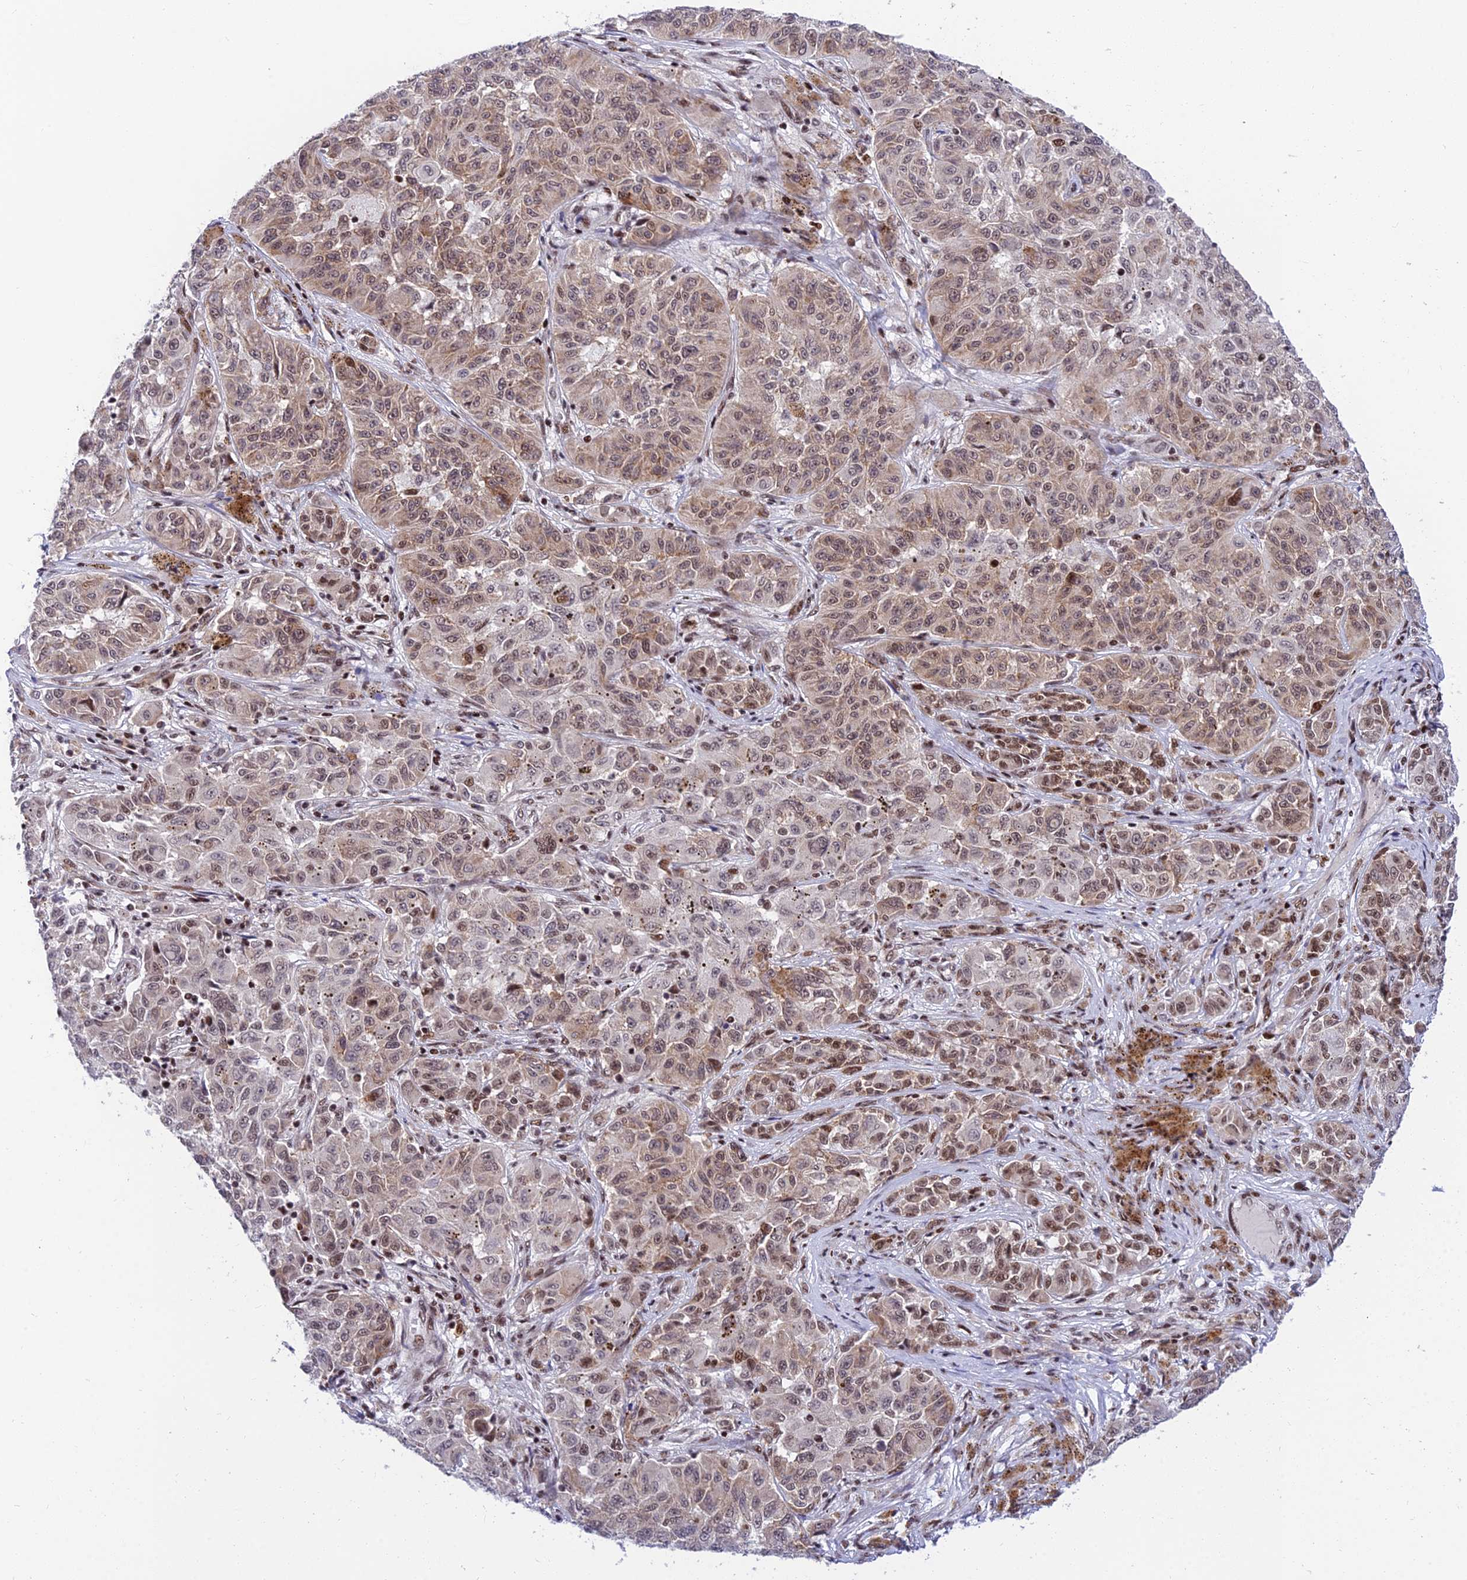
{"staining": {"intensity": "weak", "quantity": ">75%", "location": "cytoplasmic/membranous,nuclear"}, "tissue": "melanoma", "cell_type": "Tumor cells", "image_type": "cancer", "snomed": [{"axis": "morphology", "description": "Malignant melanoma, NOS"}, {"axis": "topography", "description": "Skin"}], "caption": "The image exhibits immunohistochemical staining of malignant melanoma. There is weak cytoplasmic/membranous and nuclear positivity is identified in approximately >75% of tumor cells.", "gene": "USP22", "patient": {"sex": "male", "age": 53}}